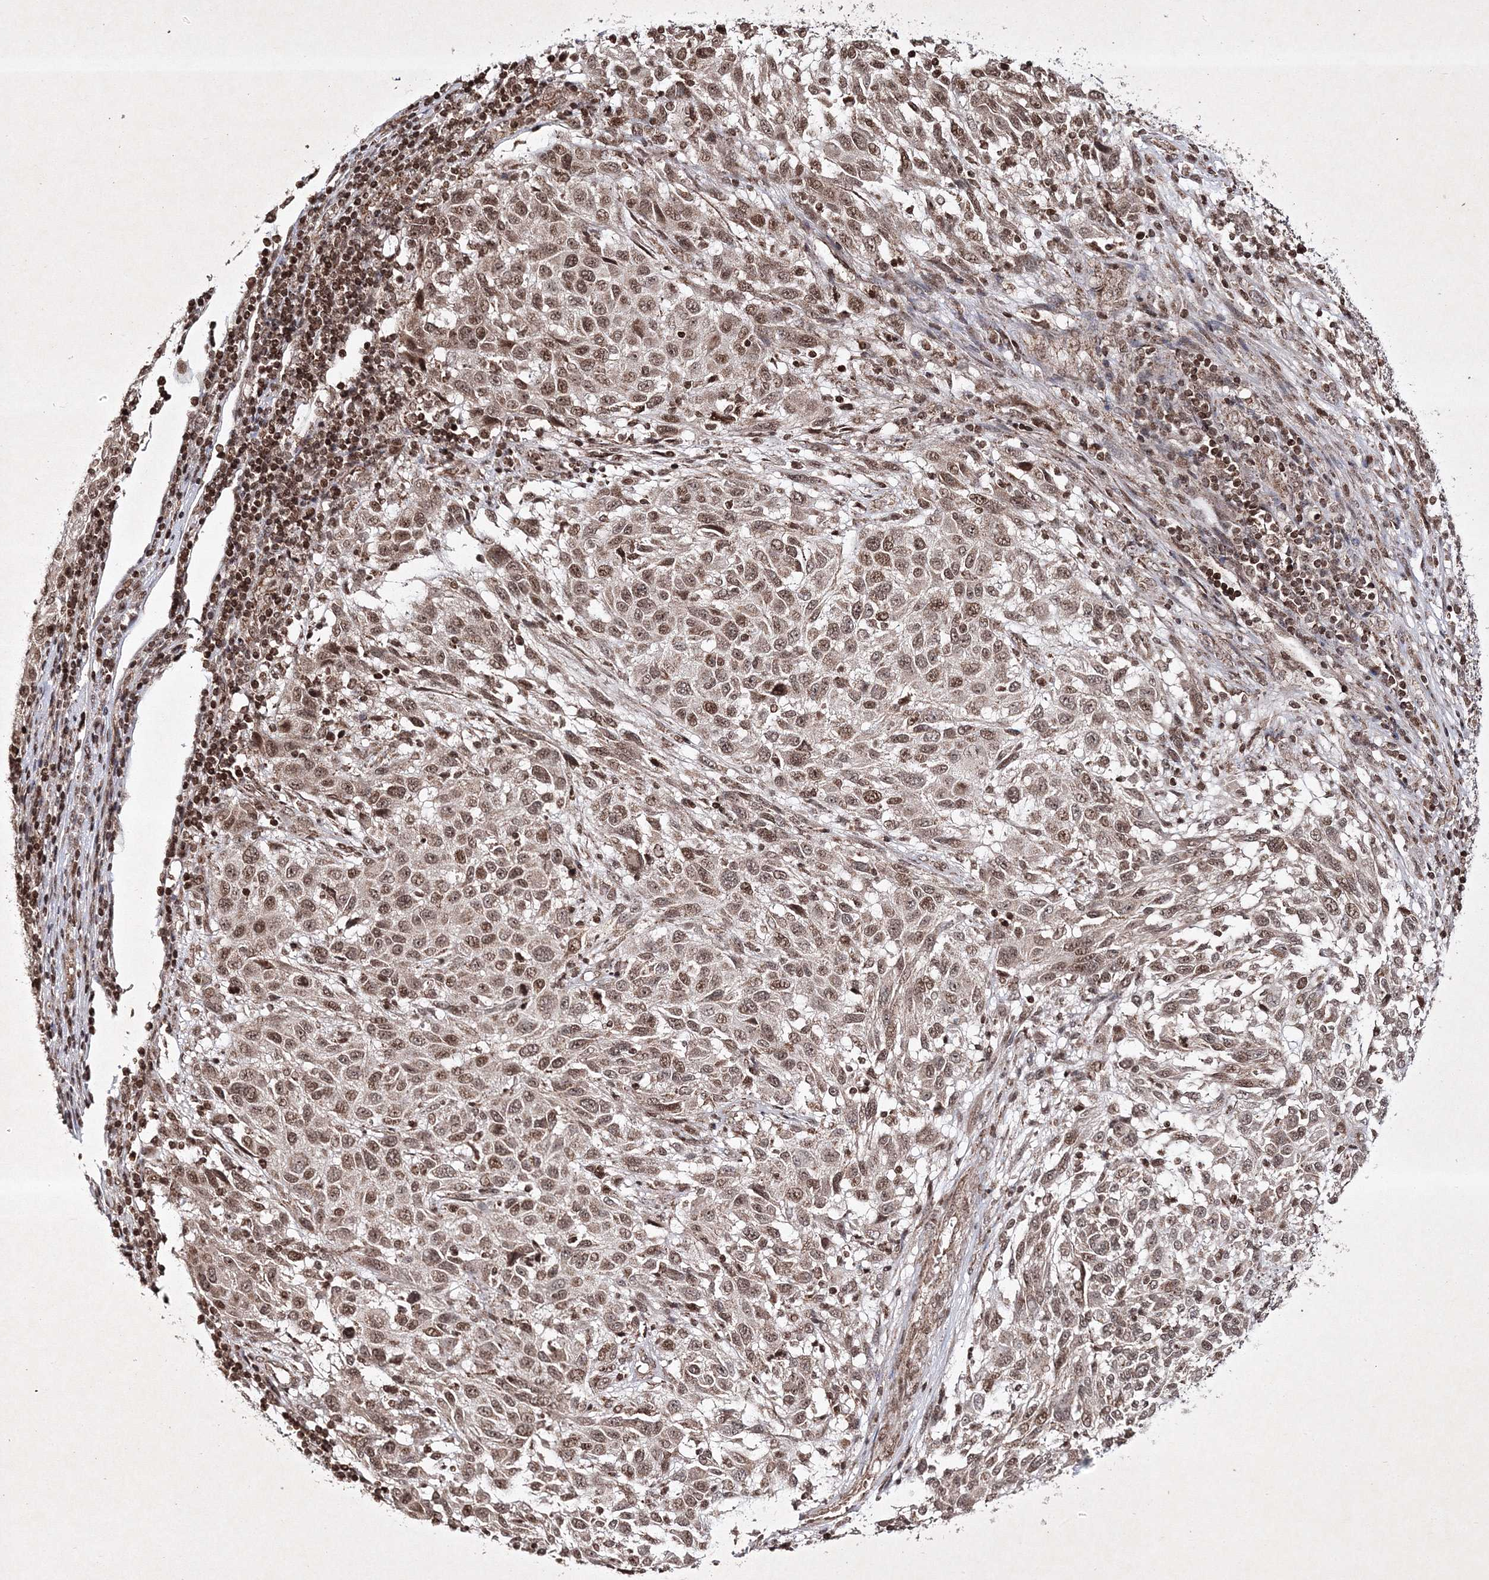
{"staining": {"intensity": "moderate", "quantity": ">75%", "location": "nuclear"}, "tissue": "melanoma", "cell_type": "Tumor cells", "image_type": "cancer", "snomed": [{"axis": "morphology", "description": "Malignant melanoma, Metastatic site"}, {"axis": "topography", "description": "Lymph node"}], "caption": "Immunohistochemistry histopathology image of human malignant melanoma (metastatic site) stained for a protein (brown), which exhibits medium levels of moderate nuclear expression in about >75% of tumor cells.", "gene": "CARM1", "patient": {"sex": "male", "age": 61}}